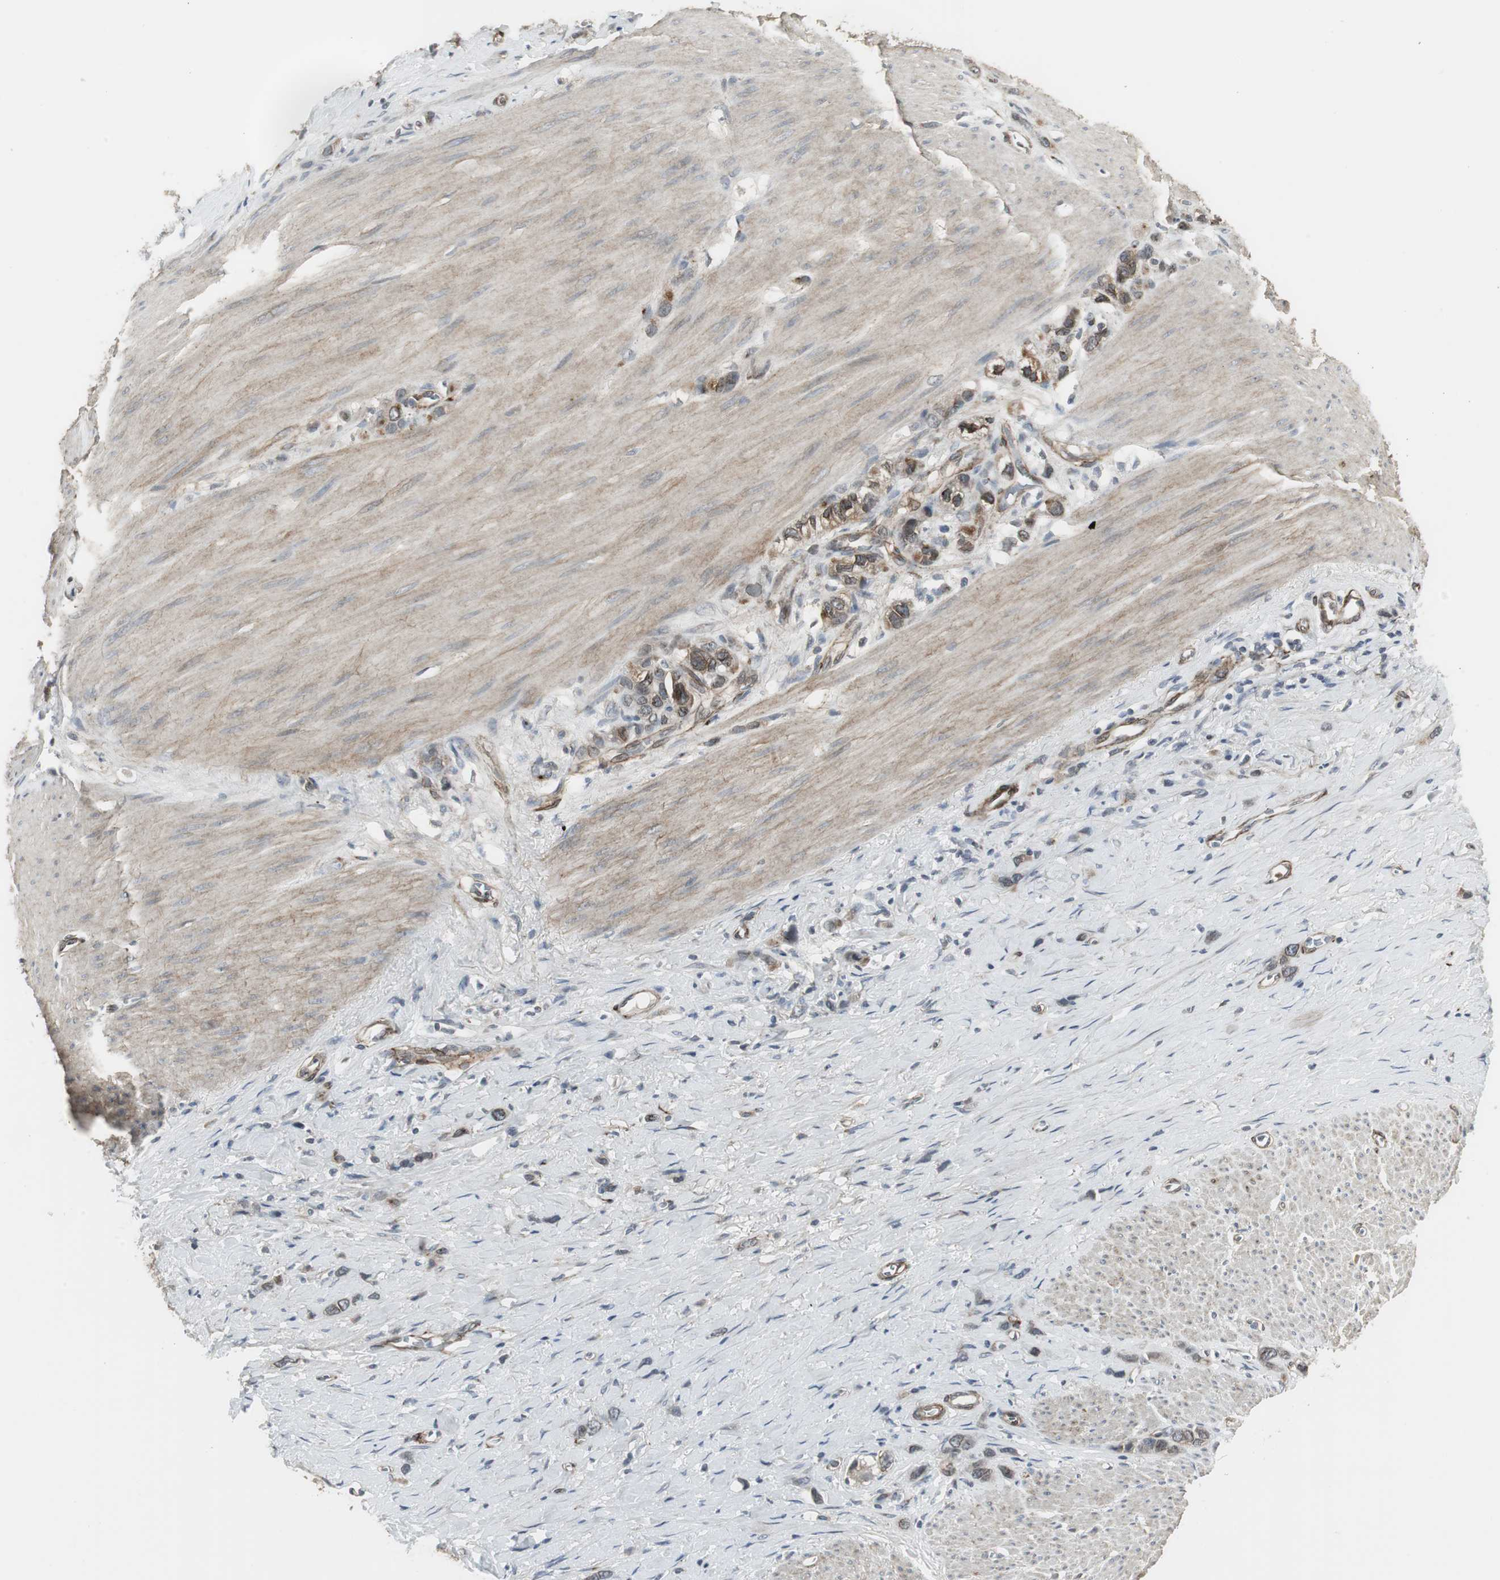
{"staining": {"intensity": "weak", "quantity": "25%-75%", "location": "cytoplasmic/membranous"}, "tissue": "stomach cancer", "cell_type": "Tumor cells", "image_type": "cancer", "snomed": [{"axis": "morphology", "description": "Normal tissue, NOS"}, {"axis": "morphology", "description": "Adenocarcinoma, NOS"}, {"axis": "morphology", "description": "Adenocarcinoma, High grade"}, {"axis": "topography", "description": "Stomach, upper"}, {"axis": "topography", "description": "Stomach"}], "caption": "About 25%-75% of tumor cells in human stomach cancer reveal weak cytoplasmic/membranous protein positivity as visualized by brown immunohistochemical staining.", "gene": "SCYL3", "patient": {"sex": "female", "age": 65}}